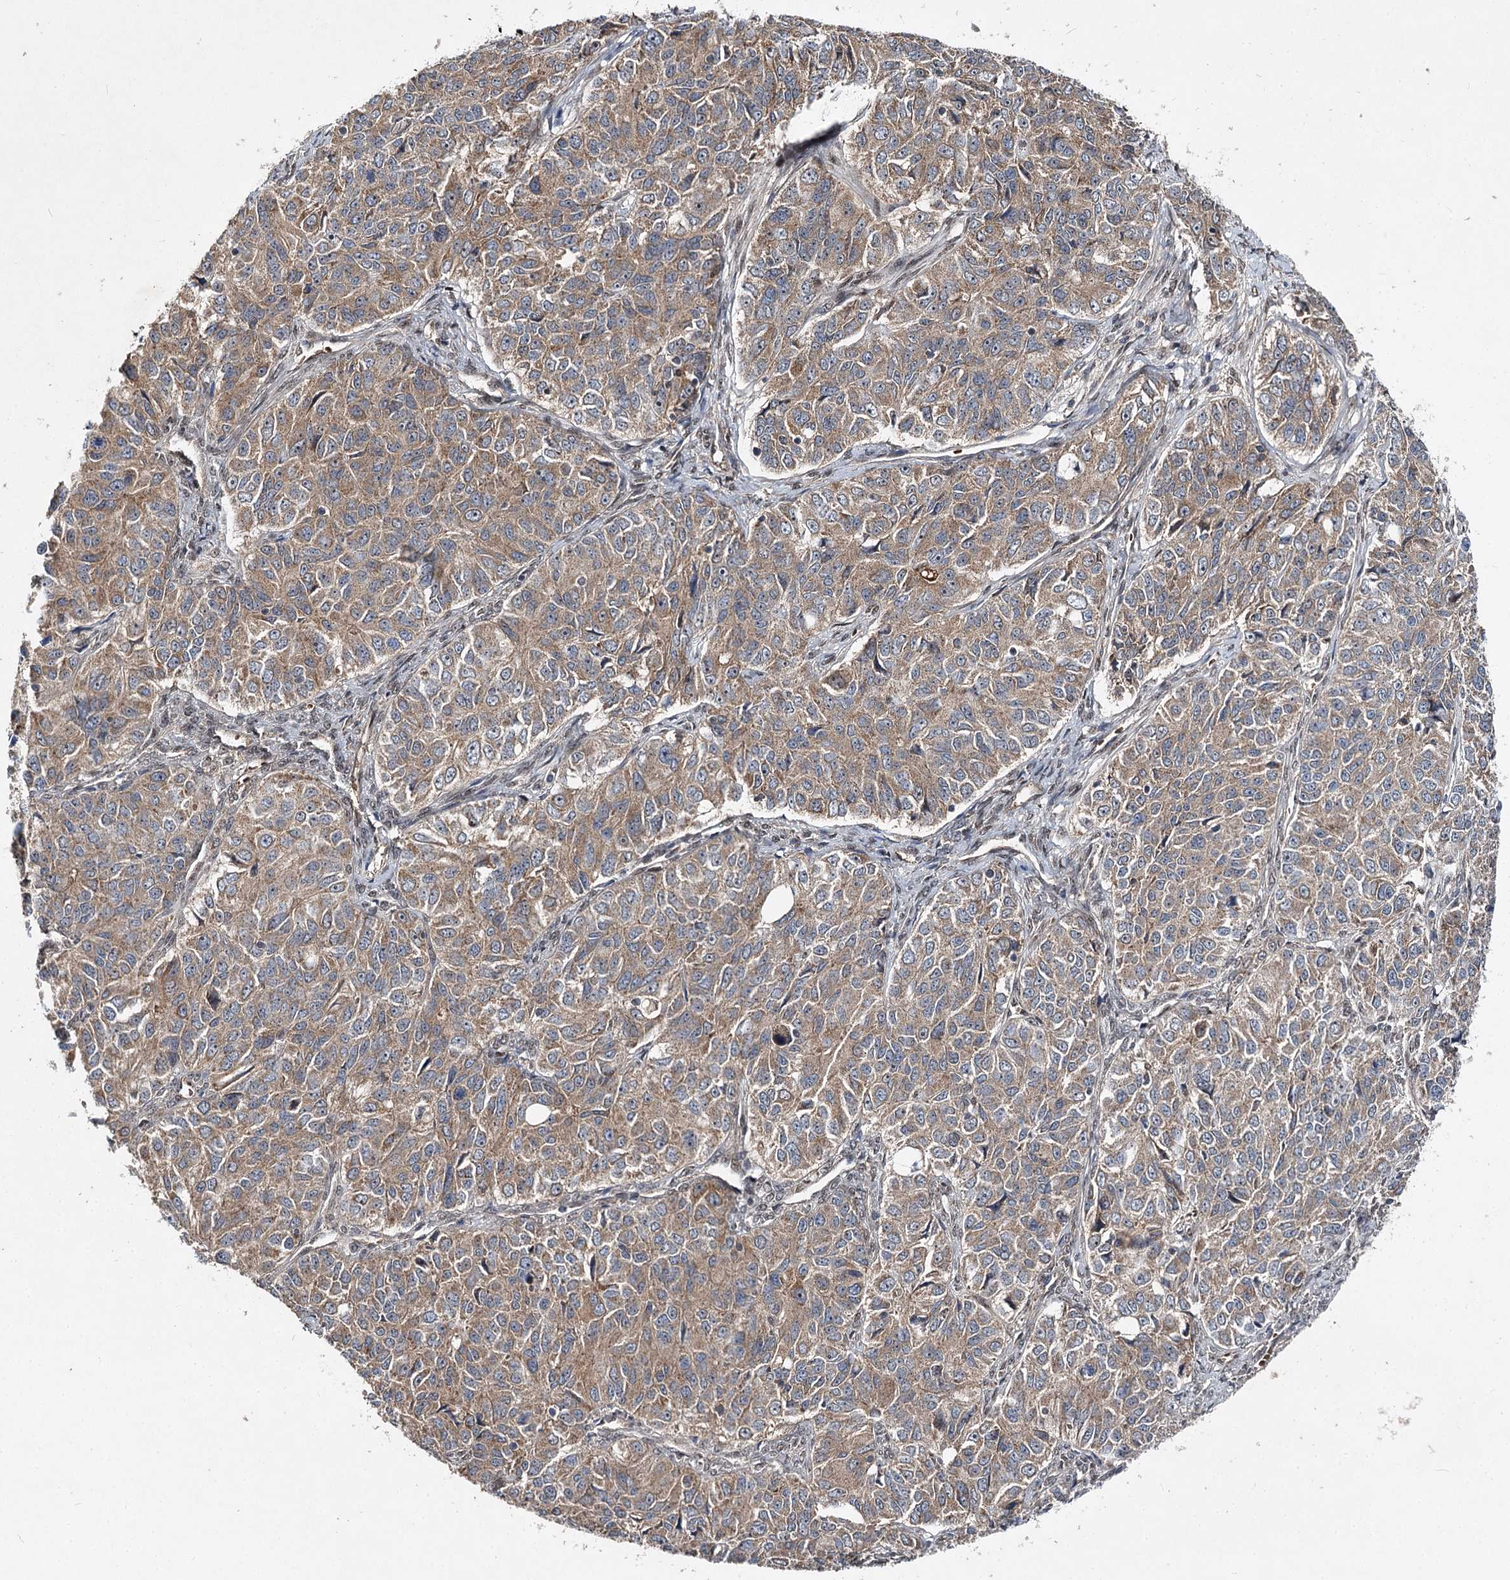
{"staining": {"intensity": "moderate", "quantity": ">75%", "location": "cytoplasmic/membranous"}, "tissue": "ovarian cancer", "cell_type": "Tumor cells", "image_type": "cancer", "snomed": [{"axis": "morphology", "description": "Carcinoma, endometroid"}, {"axis": "topography", "description": "Ovary"}], "caption": "This photomicrograph demonstrates IHC staining of ovarian endometroid carcinoma, with medium moderate cytoplasmic/membranous positivity in about >75% of tumor cells.", "gene": "MSANTD2", "patient": {"sex": "female", "age": 51}}